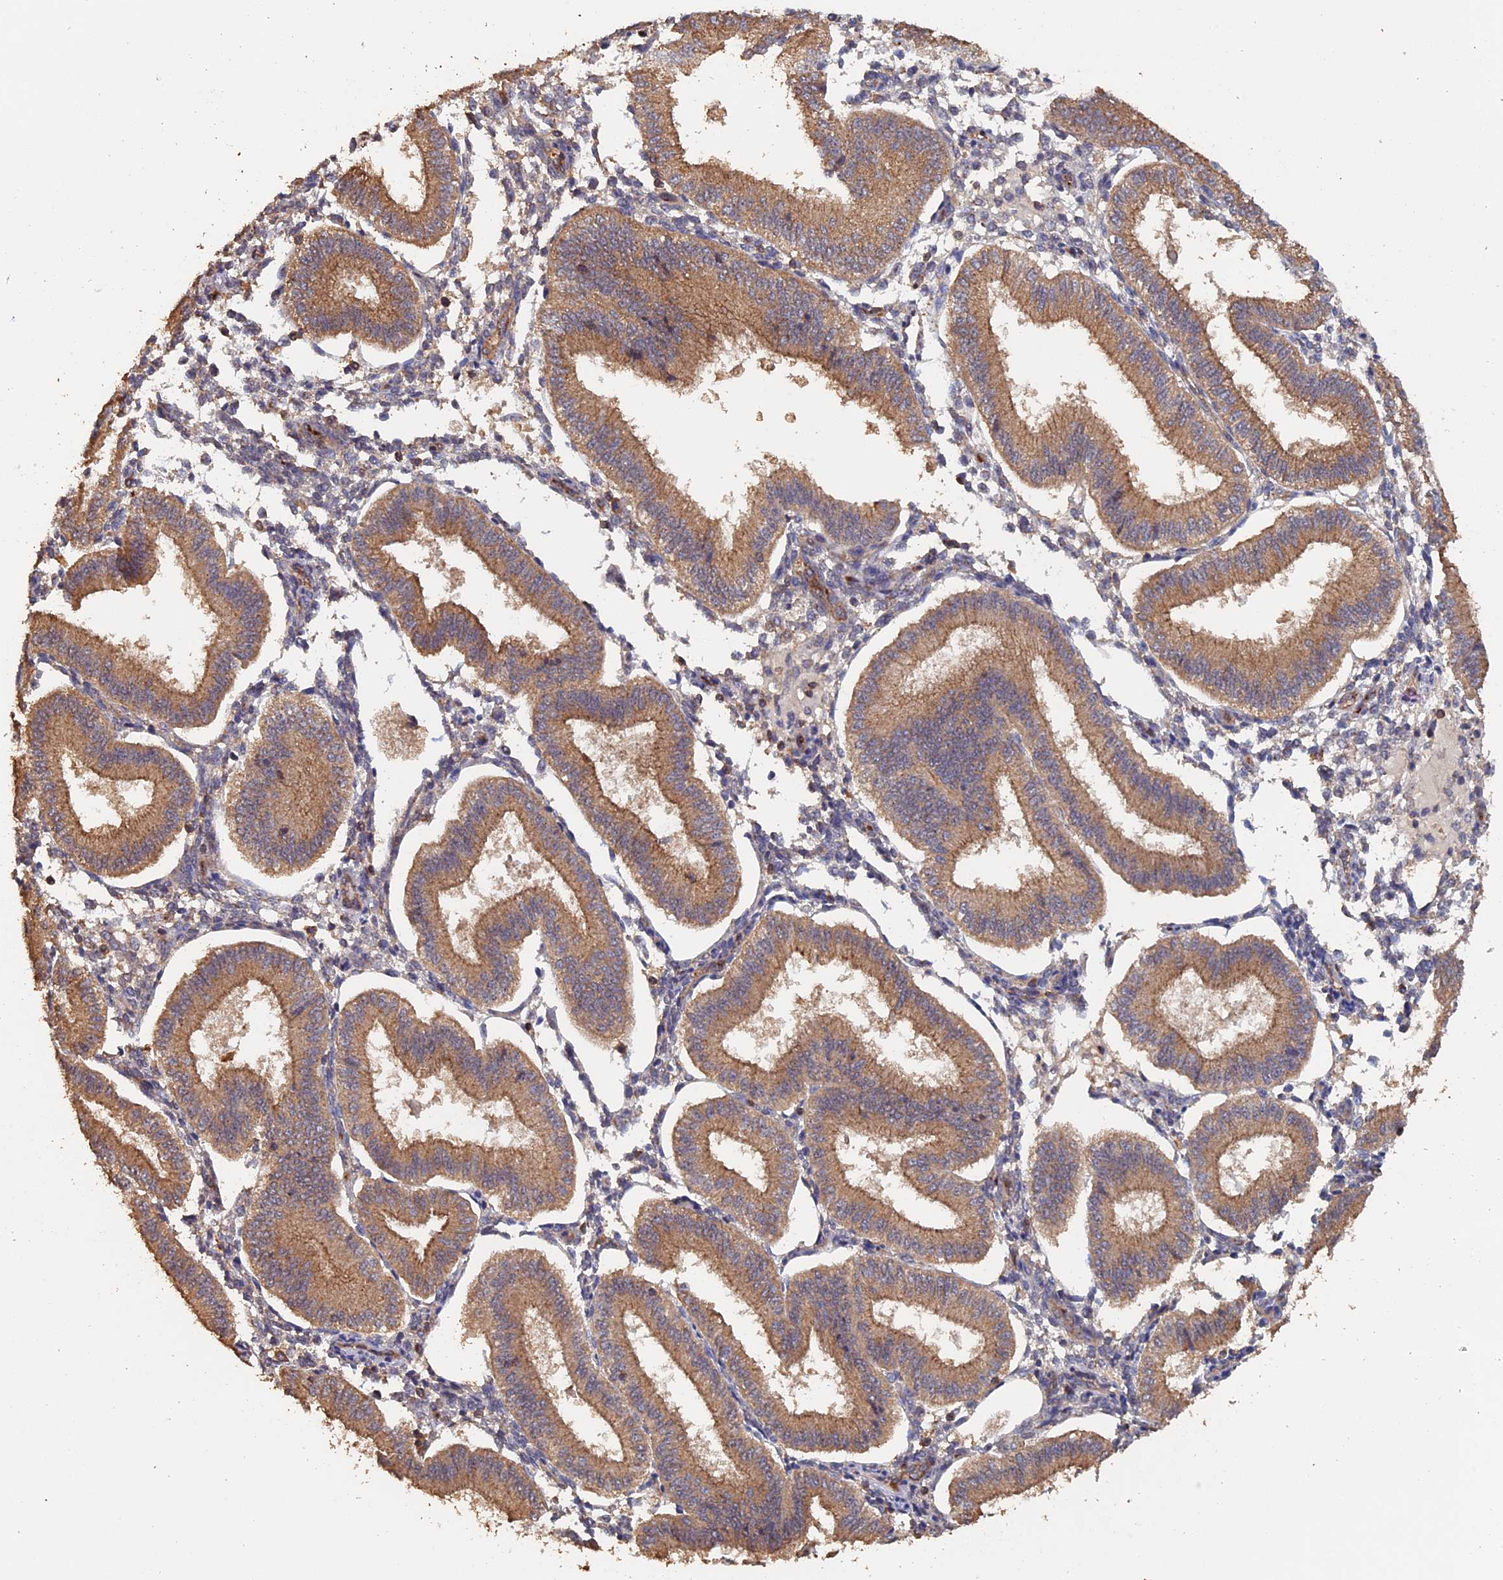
{"staining": {"intensity": "moderate", "quantity": "<25%", "location": "cytoplasmic/membranous"}, "tissue": "endometrium", "cell_type": "Cells in endometrial stroma", "image_type": "normal", "snomed": [{"axis": "morphology", "description": "Normal tissue, NOS"}, {"axis": "topography", "description": "Endometrium"}], "caption": "Immunohistochemical staining of normal human endometrium reveals moderate cytoplasmic/membranous protein expression in approximately <25% of cells in endometrial stroma.", "gene": "PIGQ", "patient": {"sex": "female", "age": 39}}